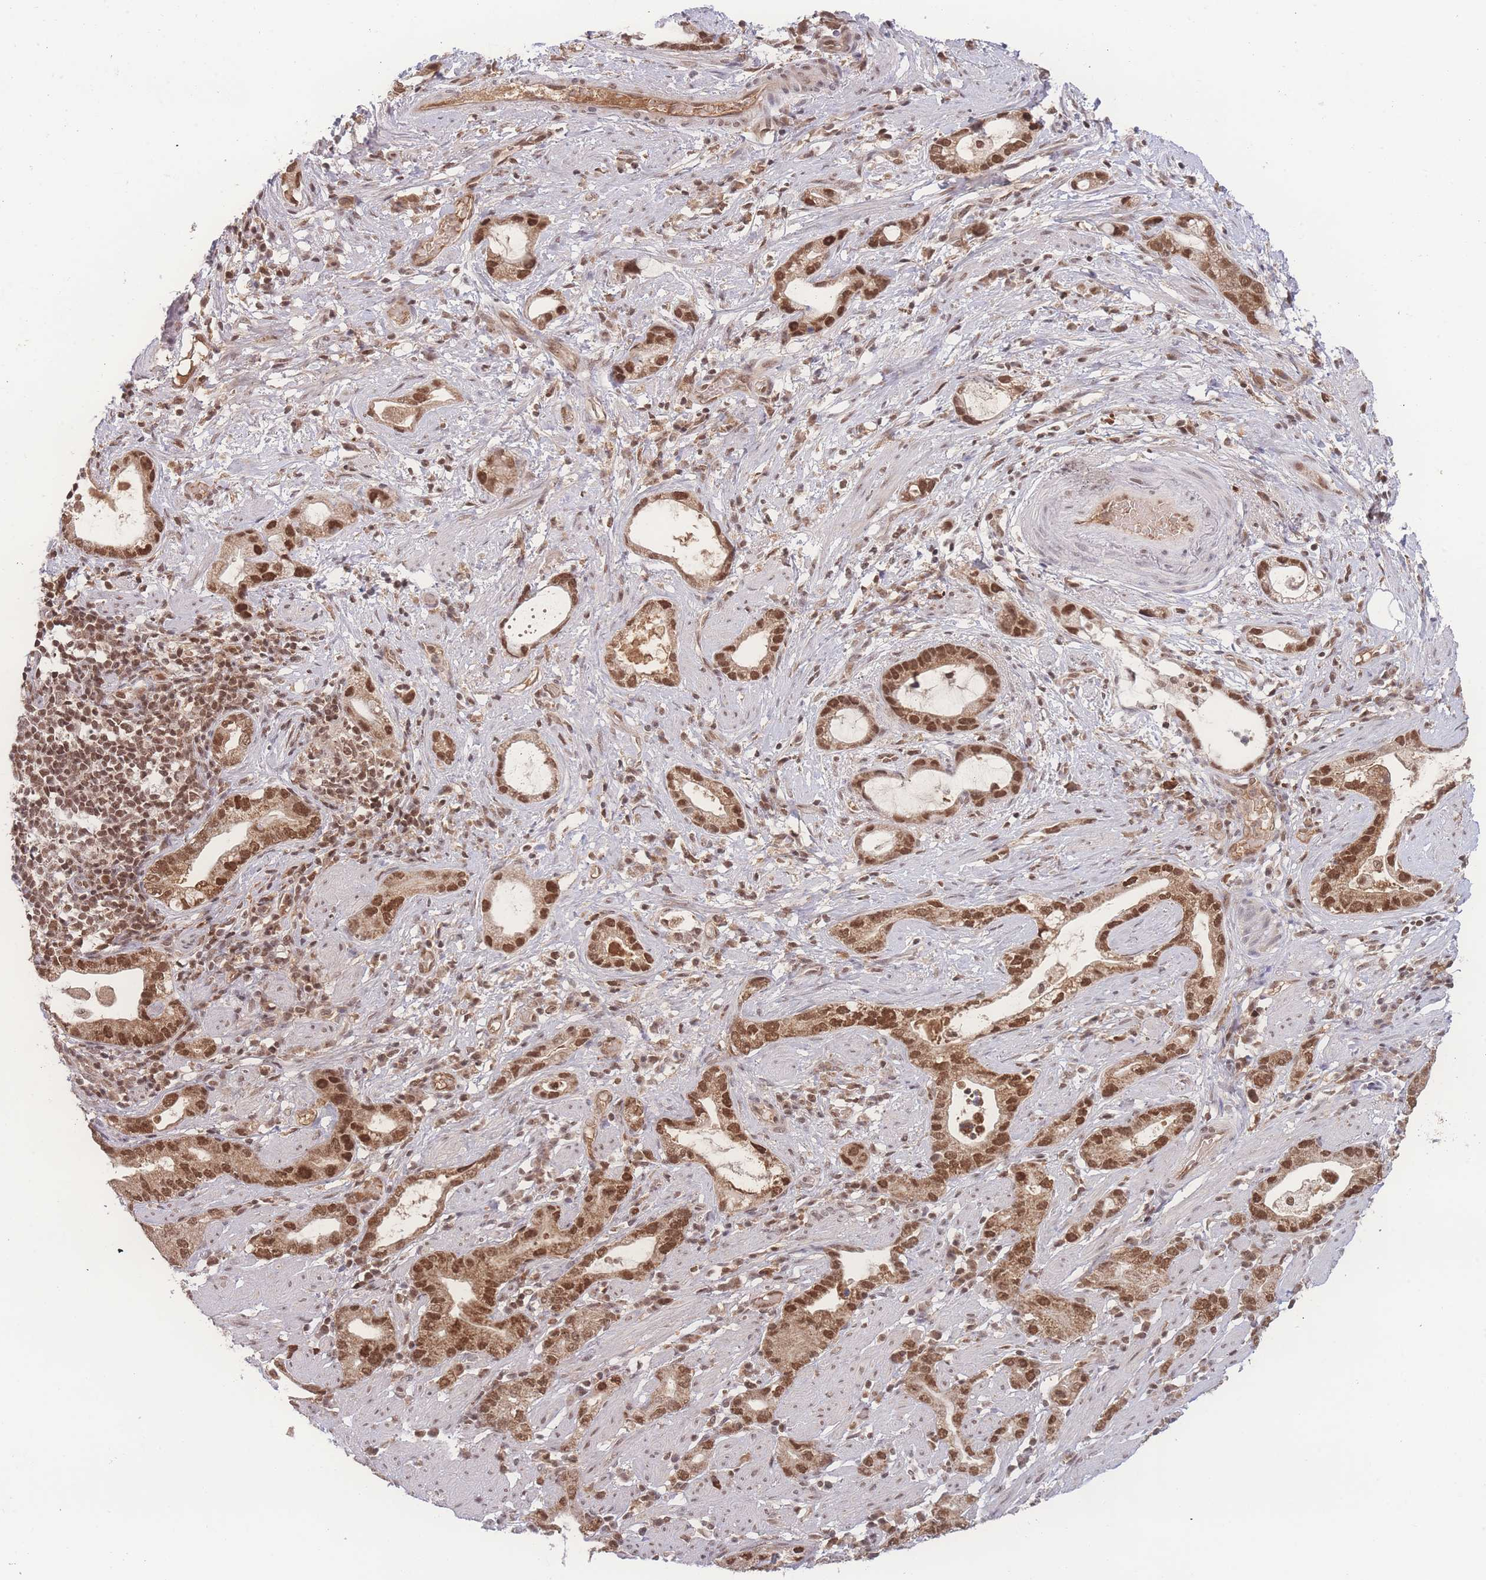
{"staining": {"intensity": "strong", "quantity": ">75%", "location": "nuclear"}, "tissue": "stomach cancer", "cell_type": "Tumor cells", "image_type": "cancer", "snomed": [{"axis": "morphology", "description": "Adenocarcinoma, NOS"}, {"axis": "topography", "description": "Stomach"}], "caption": "Adenocarcinoma (stomach) stained with DAB immunohistochemistry reveals high levels of strong nuclear expression in about >75% of tumor cells.", "gene": "RAVER1", "patient": {"sex": "male", "age": 55}}